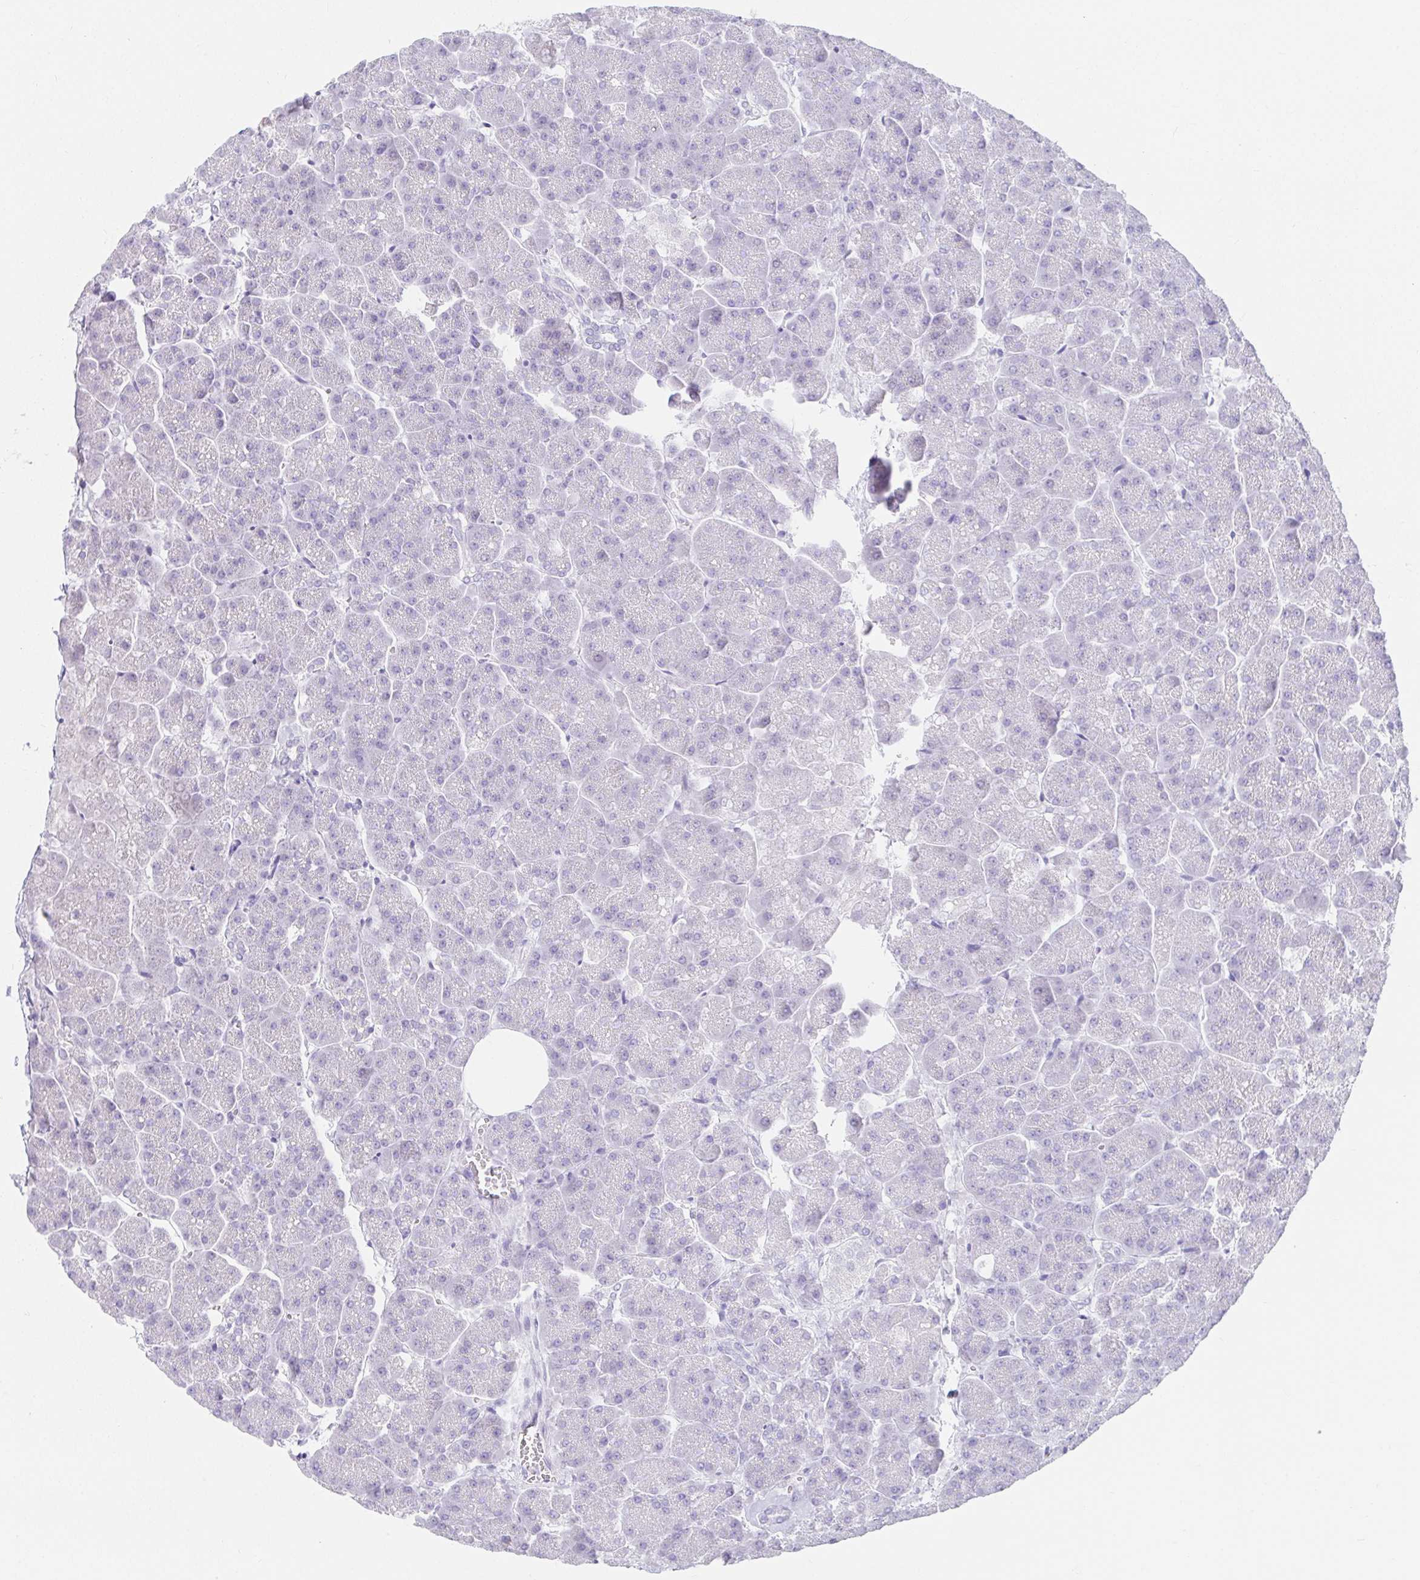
{"staining": {"intensity": "negative", "quantity": "none", "location": "none"}, "tissue": "pancreas", "cell_type": "Exocrine glandular cells", "image_type": "normal", "snomed": [{"axis": "morphology", "description": "Normal tissue, NOS"}, {"axis": "topography", "description": "Pancreas"}, {"axis": "topography", "description": "Peripheral nerve tissue"}], "caption": "High power microscopy photomicrograph of an immunohistochemistry image of benign pancreas, revealing no significant staining in exocrine glandular cells.", "gene": "VGLL1", "patient": {"sex": "male", "age": 54}}